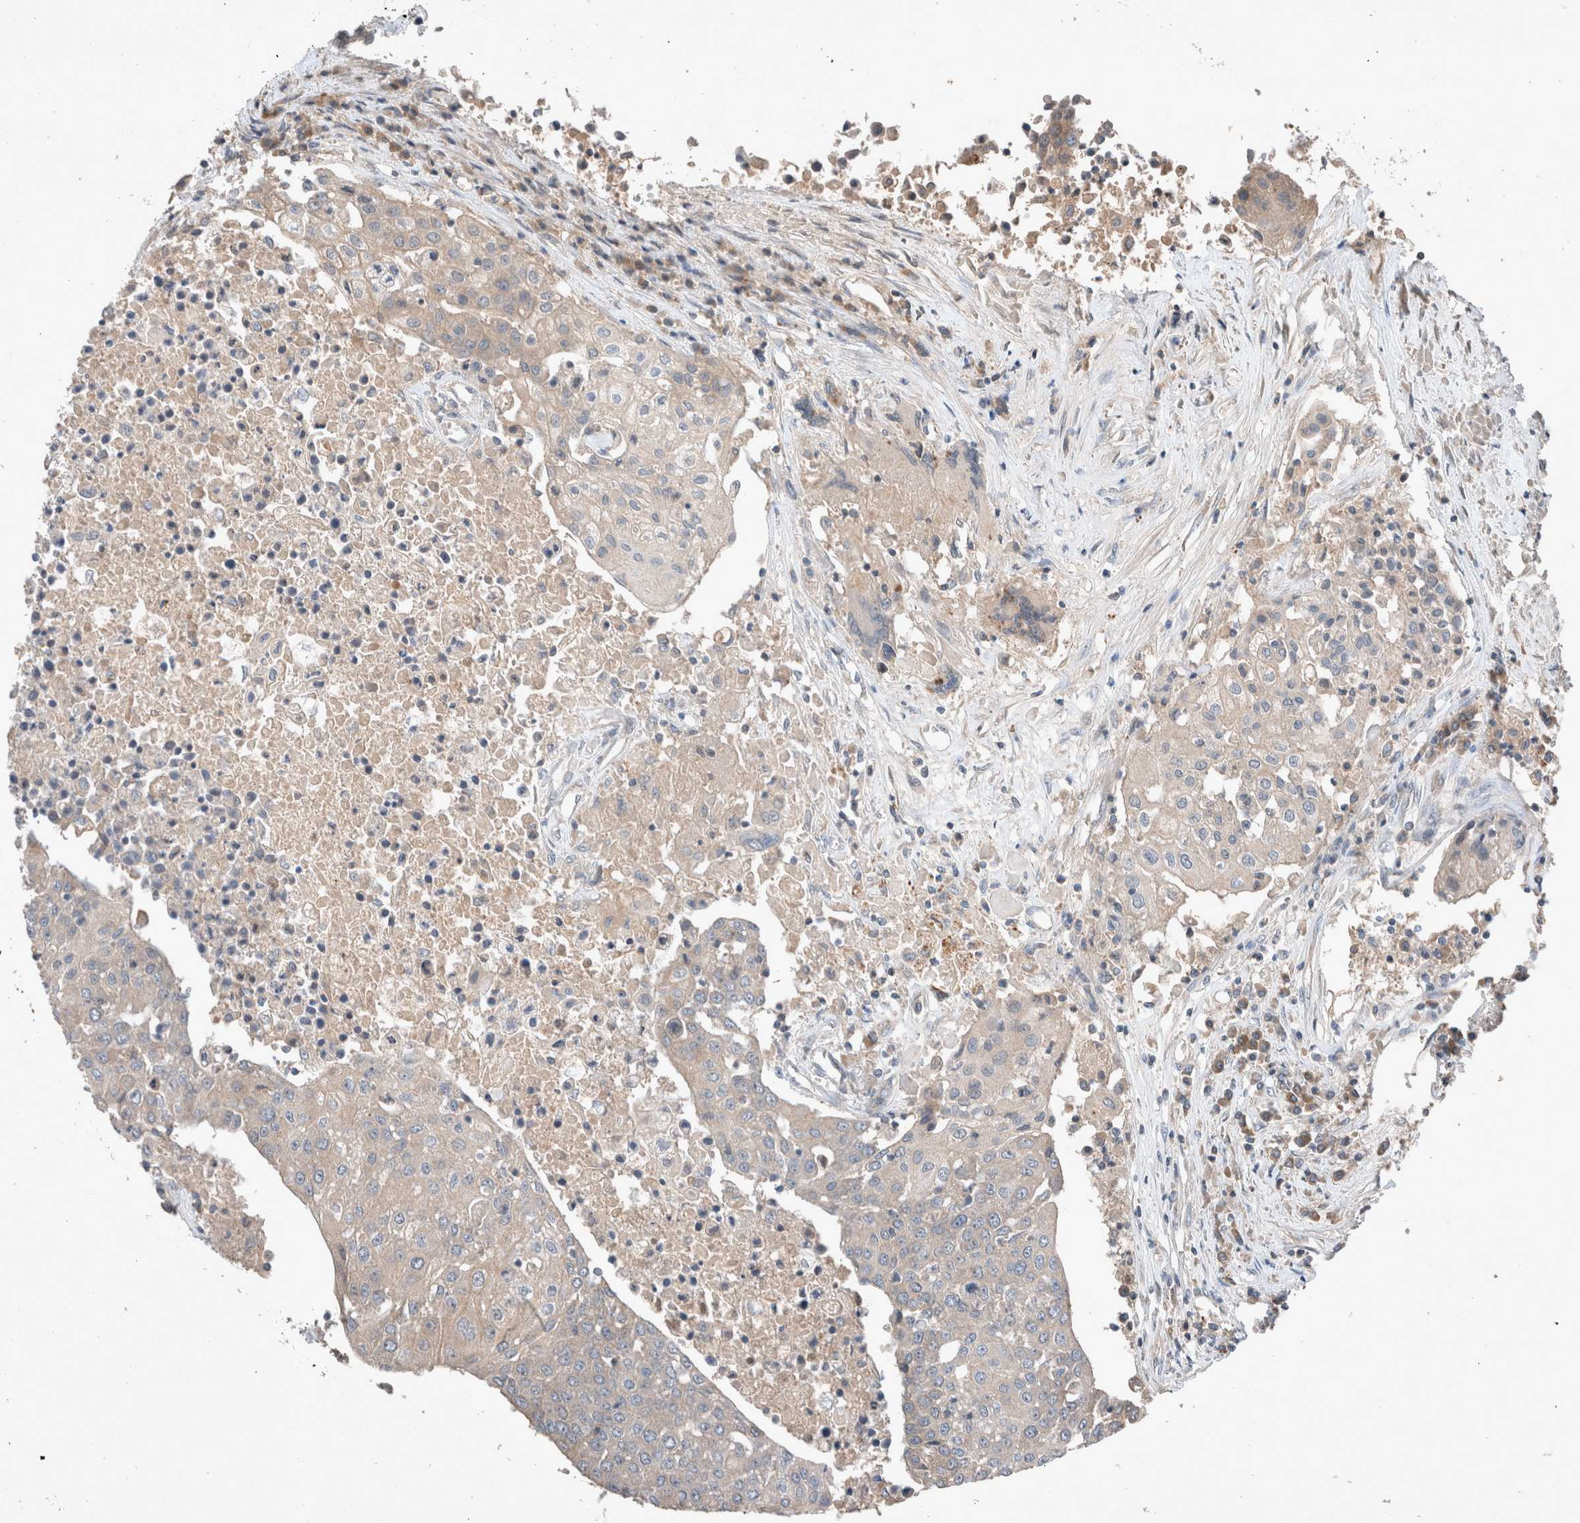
{"staining": {"intensity": "negative", "quantity": "none", "location": "none"}, "tissue": "urothelial cancer", "cell_type": "Tumor cells", "image_type": "cancer", "snomed": [{"axis": "morphology", "description": "Urothelial carcinoma, High grade"}, {"axis": "topography", "description": "Urinary bladder"}], "caption": "Immunohistochemical staining of urothelial cancer displays no significant expression in tumor cells.", "gene": "UGCG", "patient": {"sex": "female", "age": 85}}